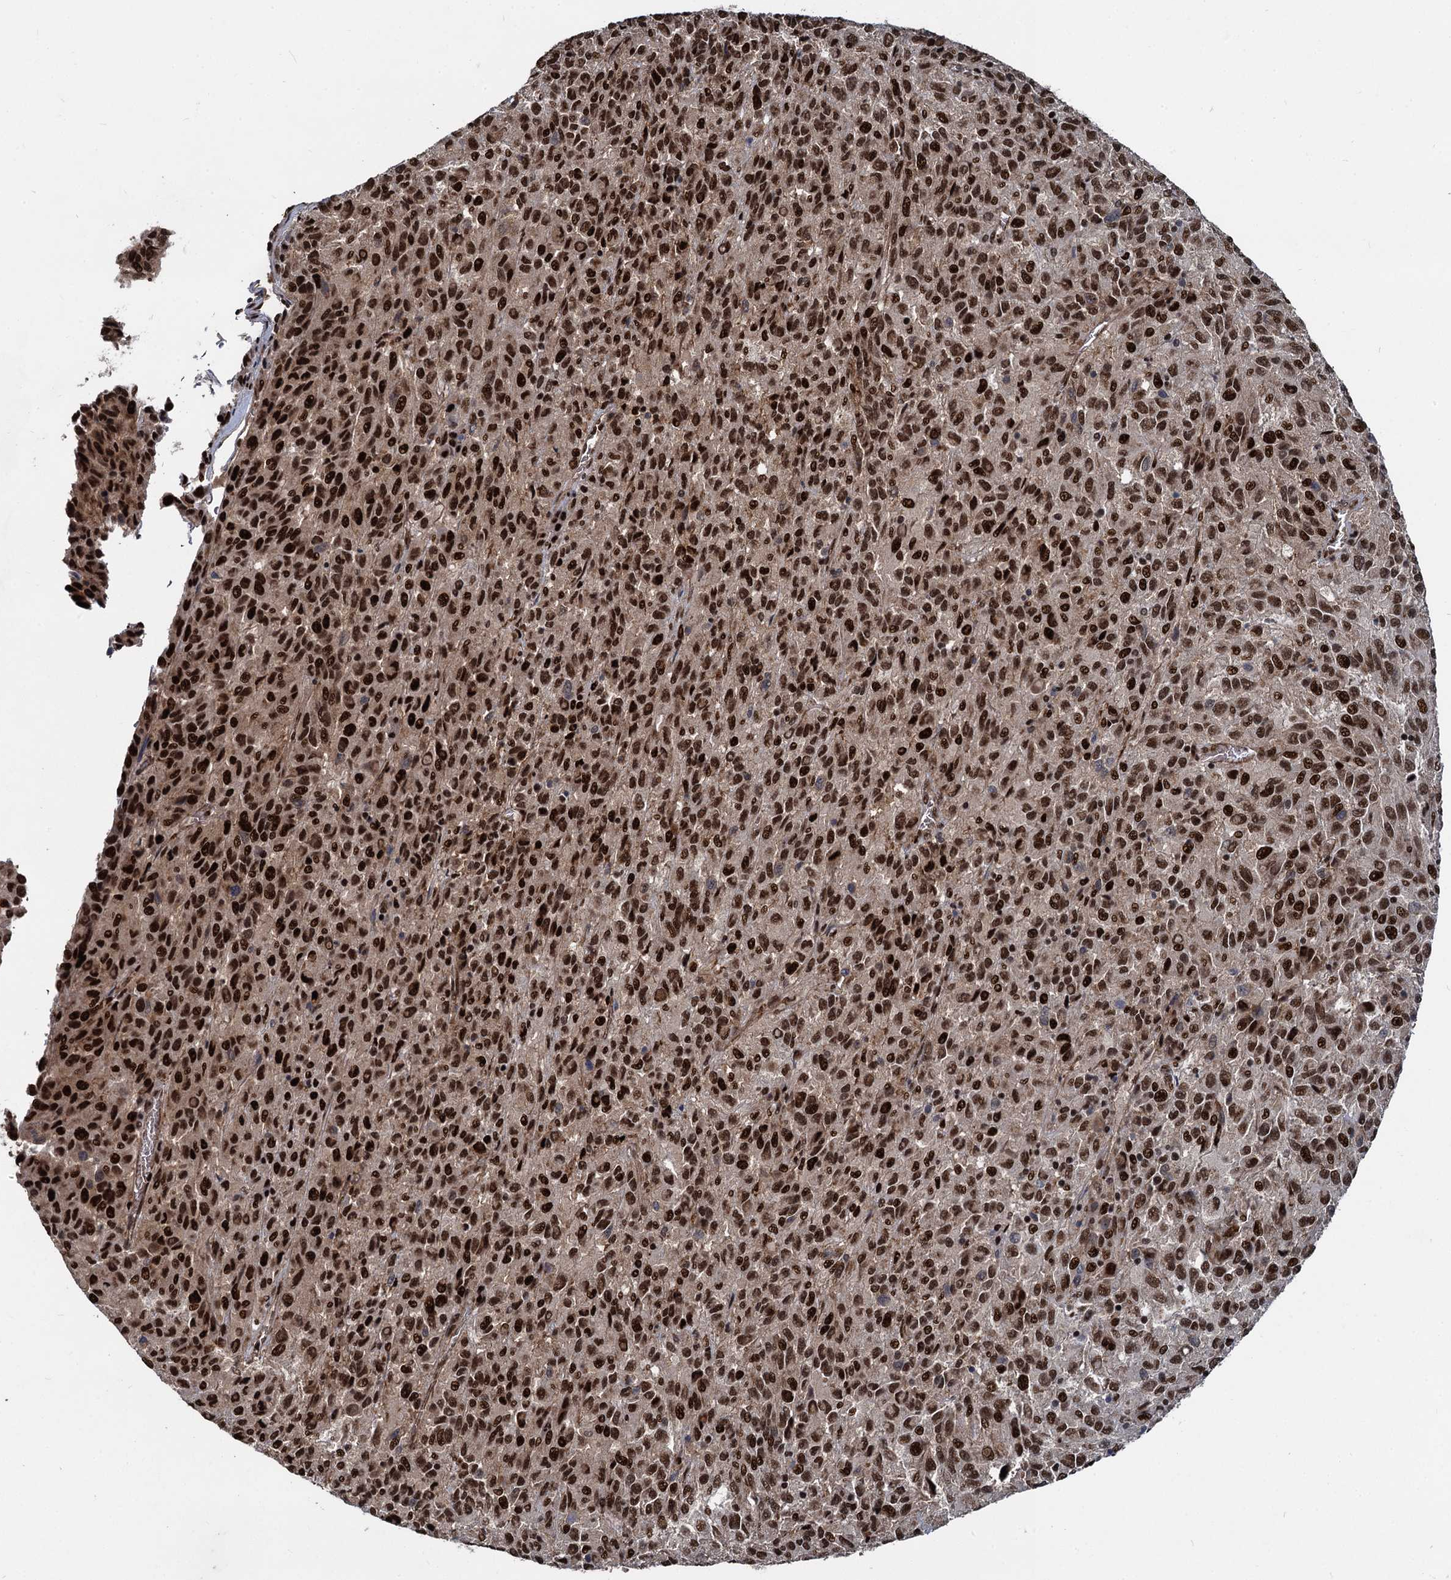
{"staining": {"intensity": "strong", "quantity": ">75%", "location": "nuclear"}, "tissue": "melanoma", "cell_type": "Tumor cells", "image_type": "cancer", "snomed": [{"axis": "morphology", "description": "Malignant melanoma, Metastatic site"}, {"axis": "topography", "description": "Lung"}], "caption": "Immunohistochemistry (IHC) (DAB (3,3'-diaminobenzidine)) staining of human melanoma shows strong nuclear protein positivity in about >75% of tumor cells.", "gene": "ANKRD49", "patient": {"sex": "male", "age": 64}}